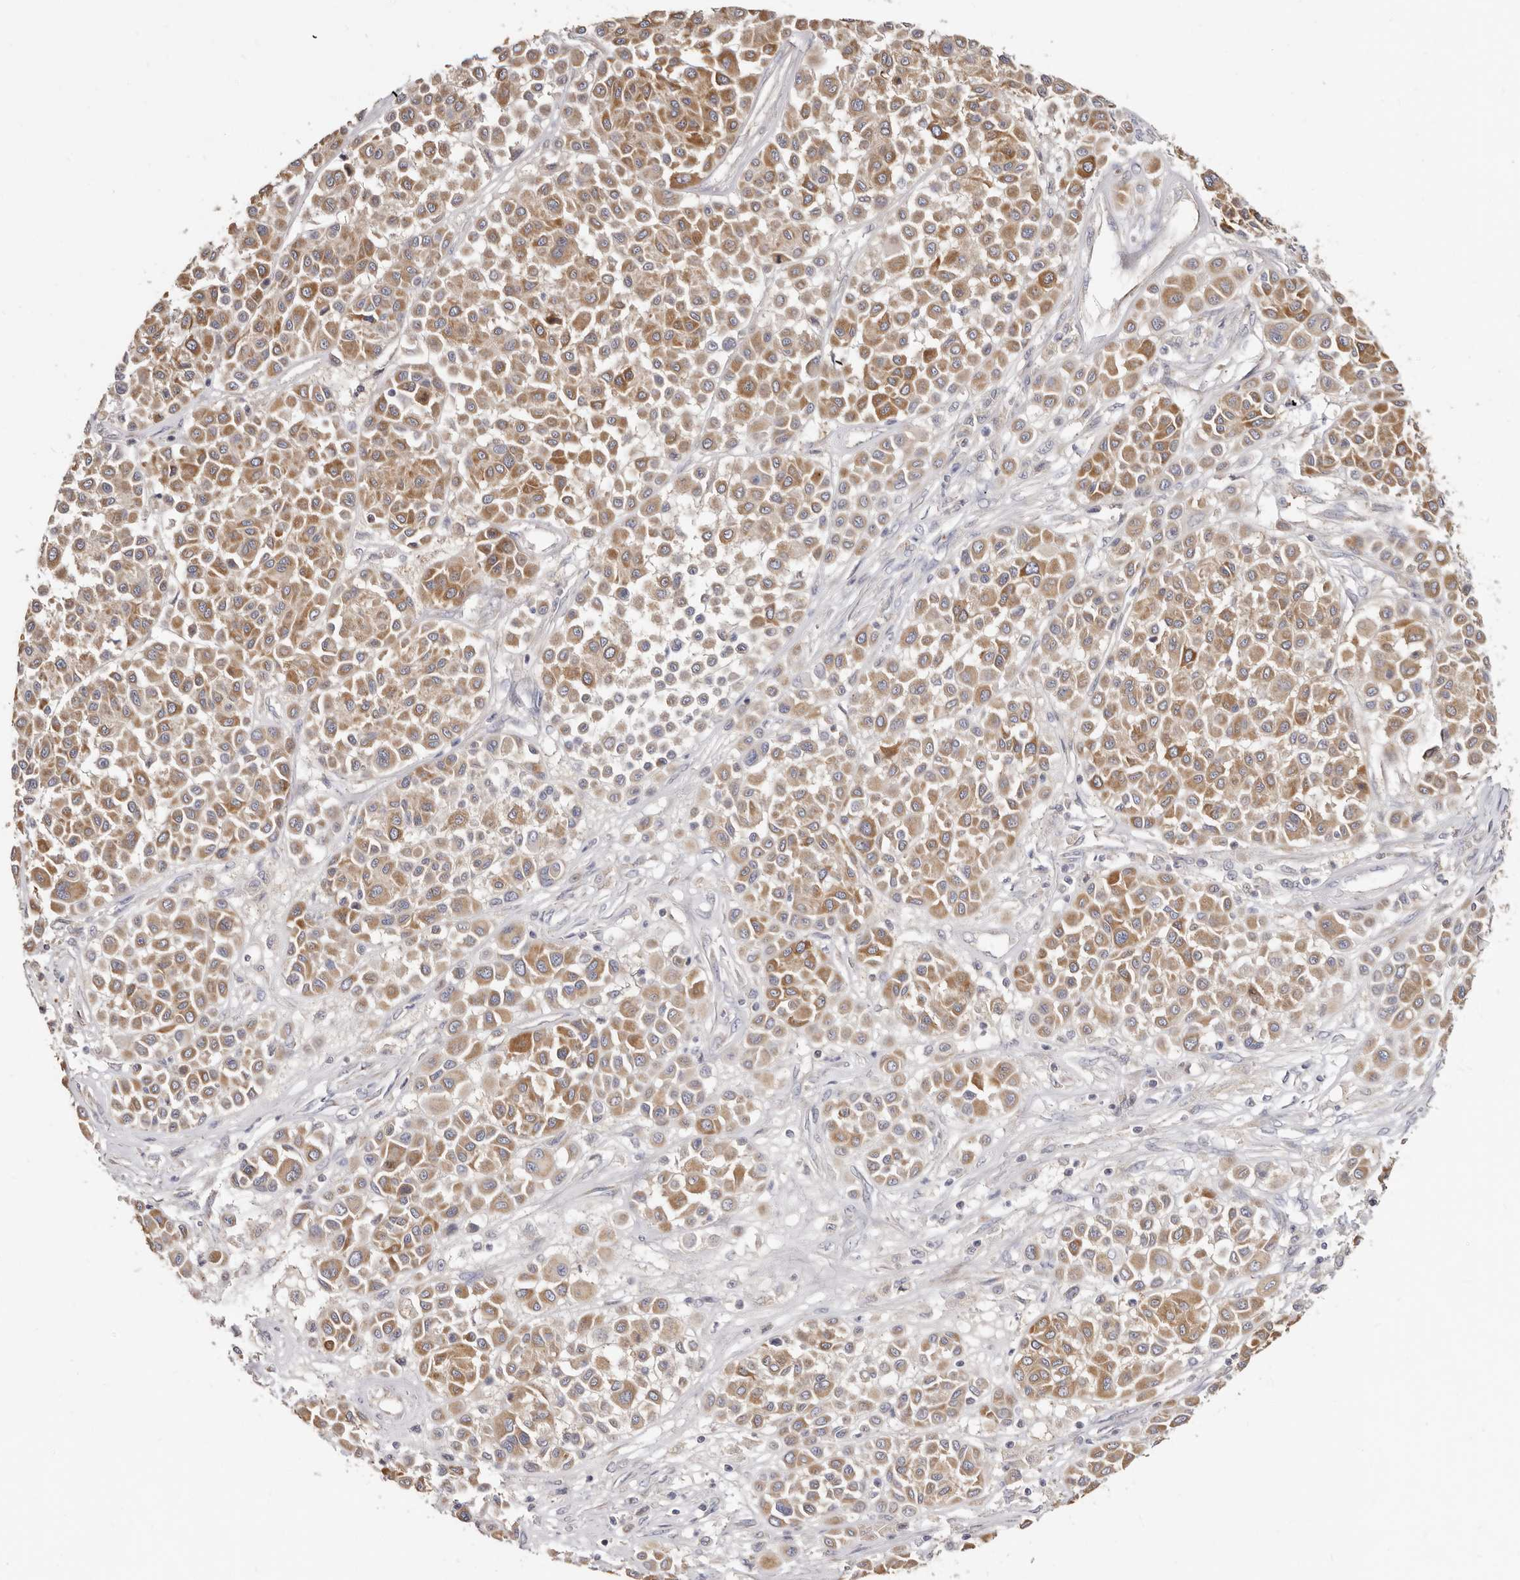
{"staining": {"intensity": "moderate", "quantity": ">75%", "location": "cytoplasmic/membranous"}, "tissue": "melanoma", "cell_type": "Tumor cells", "image_type": "cancer", "snomed": [{"axis": "morphology", "description": "Malignant melanoma, Metastatic site"}, {"axis": "topography", "description": "Soft tissue"}], "caption": "Melanoma stained with DAB immunohistochemistry reveals medium levels of moderate cytoplasmic/membranous staining in about >75% of tumor cells.", "gene": "BAIAP2L1", "patient": {"sex": "male", "age": 41}}